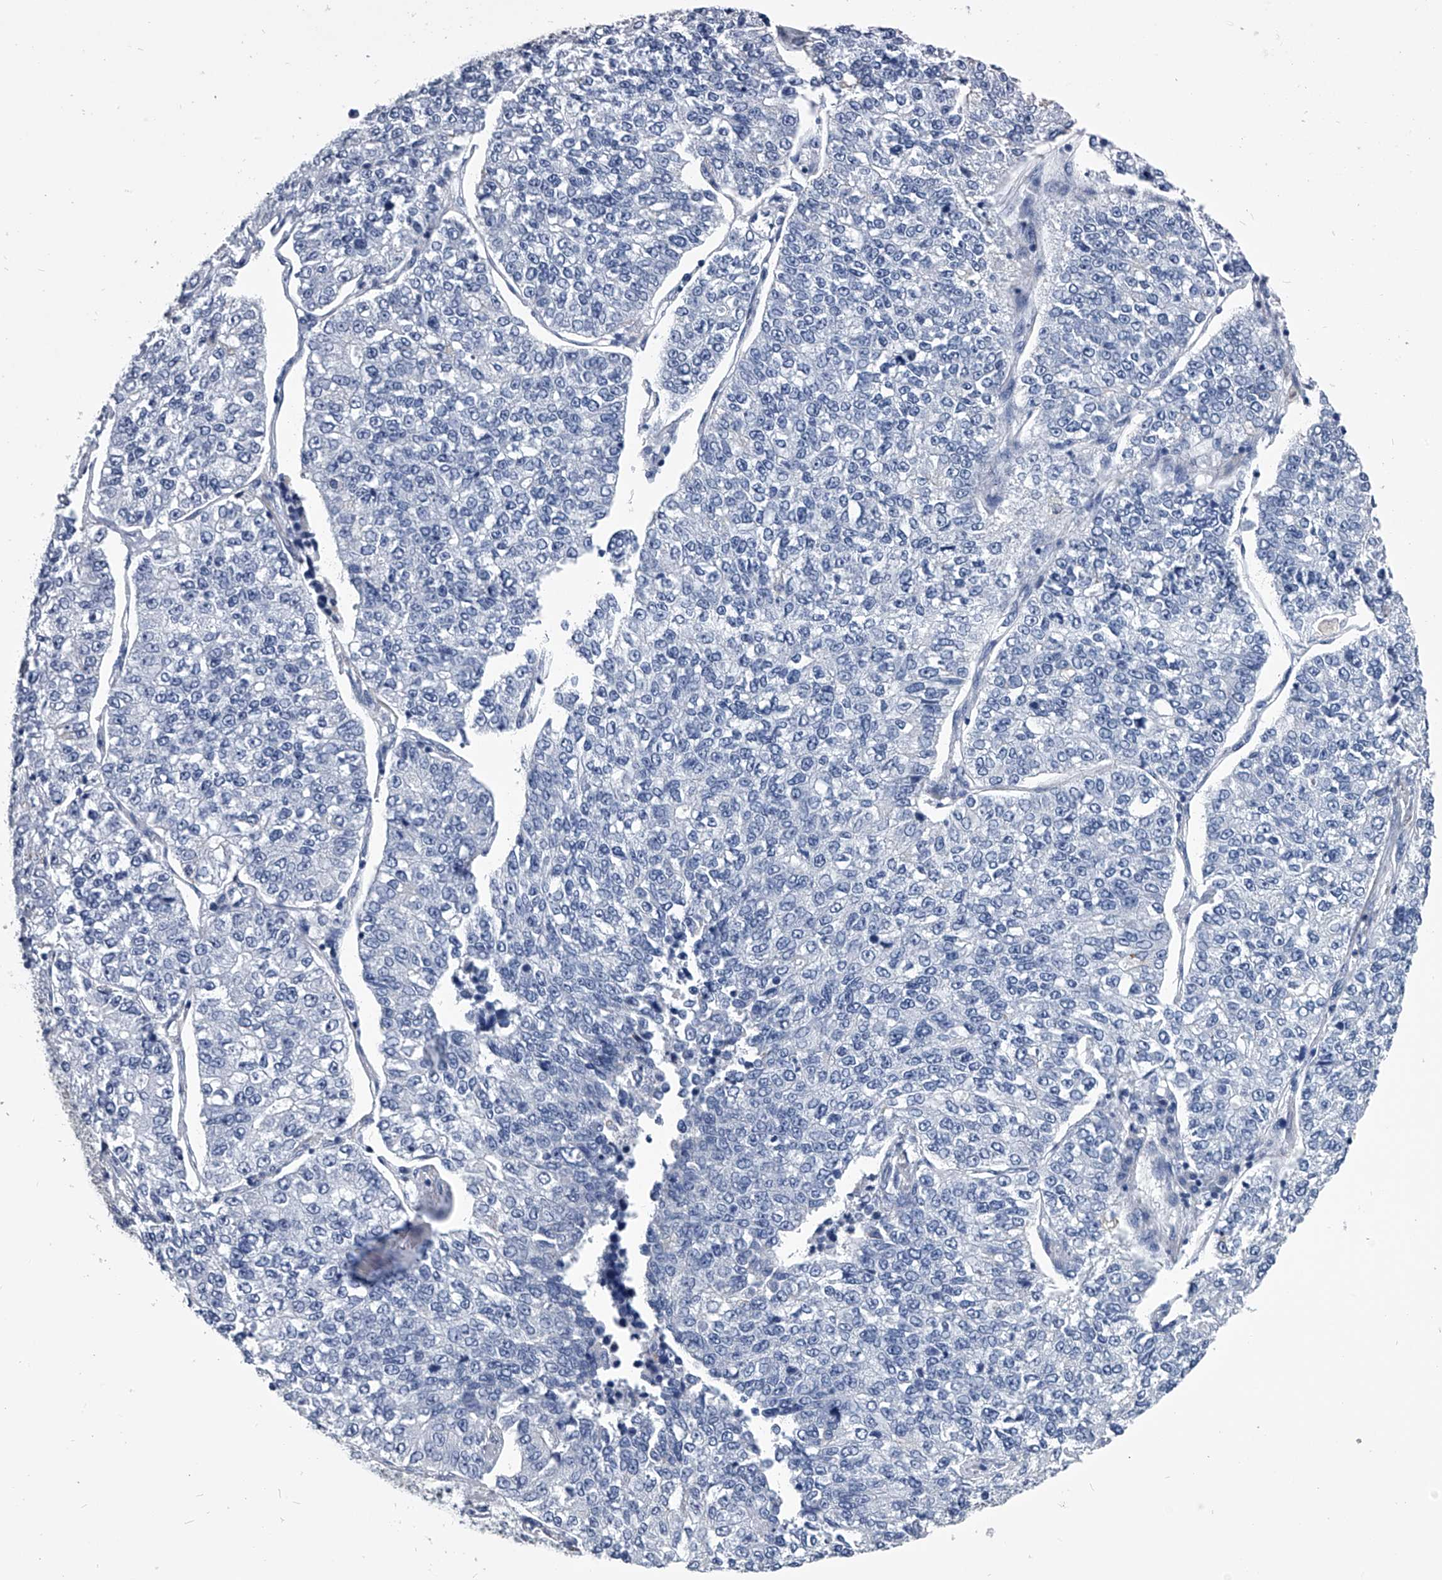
{"staining": {"intensity": "negative", "quantity": "none", "location": "none"}, "tissue": "lung cancer", "cell_type": "Tumor cells", "image_type": "cancer", "snomed": [{"axis": "morphology", "description": "Adenocarcinoma, NOS"}, {"axis": "topography", "description": "Lung"}], "caption": "The image demonstrates no significant expression in tumor cells of adenocarcinoma (lung).", "gene": "PDXK", "patient": {"sex": "male", "age": 49}}